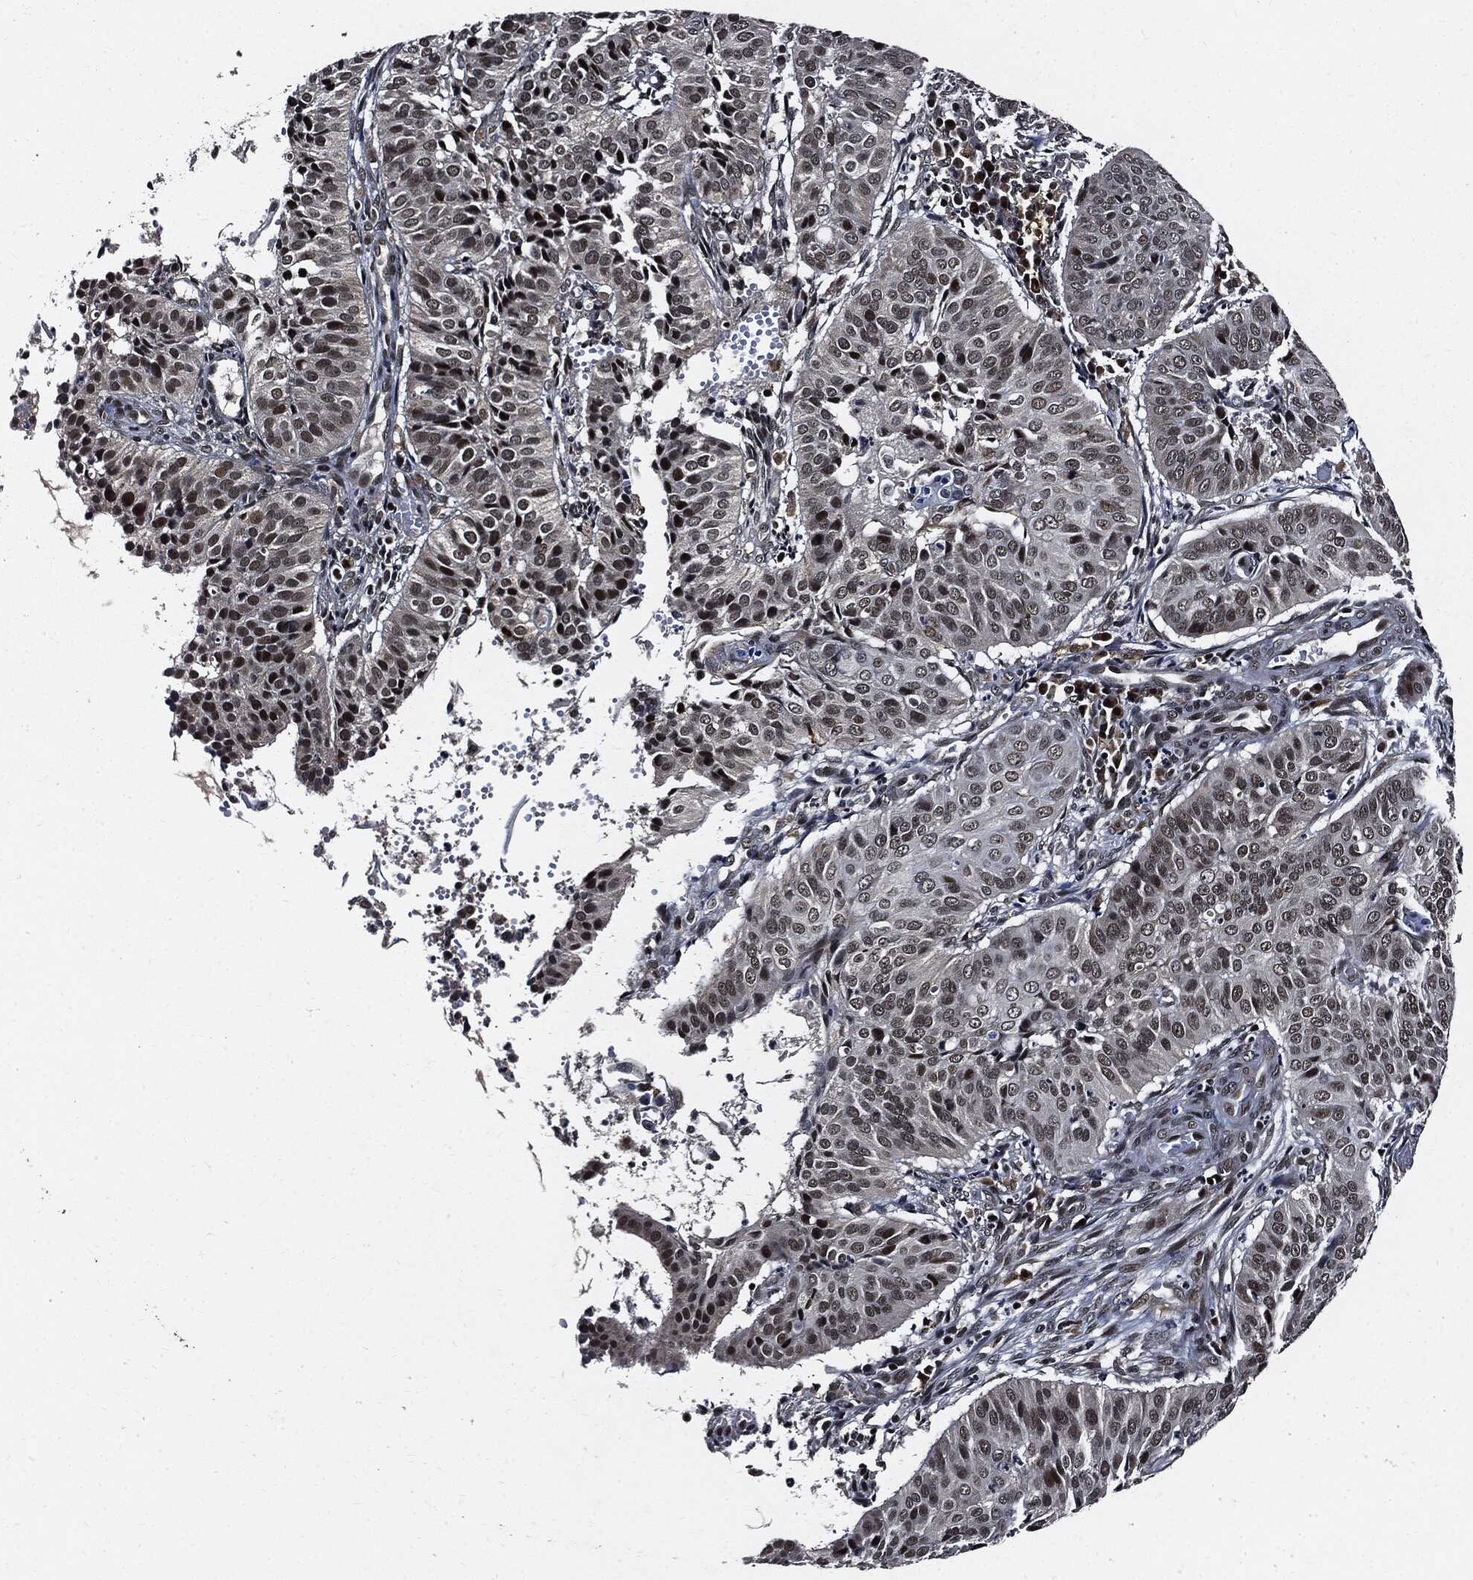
{"staining": {"intensity": "moderate", "quantity": "<25%", "location": "nuclear"}, "tissue": "cervical cancer", "cell_type": "Tumor cells", "image_type": "cancer", "snomed": [{"axis": "morphology", "description": "Normal tissue, NOS"}, {"axis": "morphology", "description": "Squamous cell carcinoma, NOS"}, {"axis": "topography", "description": "Cervix"}], "caption": "Protein staining displays moderate nuclear staining in about <25% of tumor cells in cervical cancer. The staining was performed using DAB to visualize the protein expression in brown, while the nuclei were stained in blue with hematoxylin (Magnification: 20x).", "gene": "SUGT1", "patient": {"sex": "female", "age": 39}}